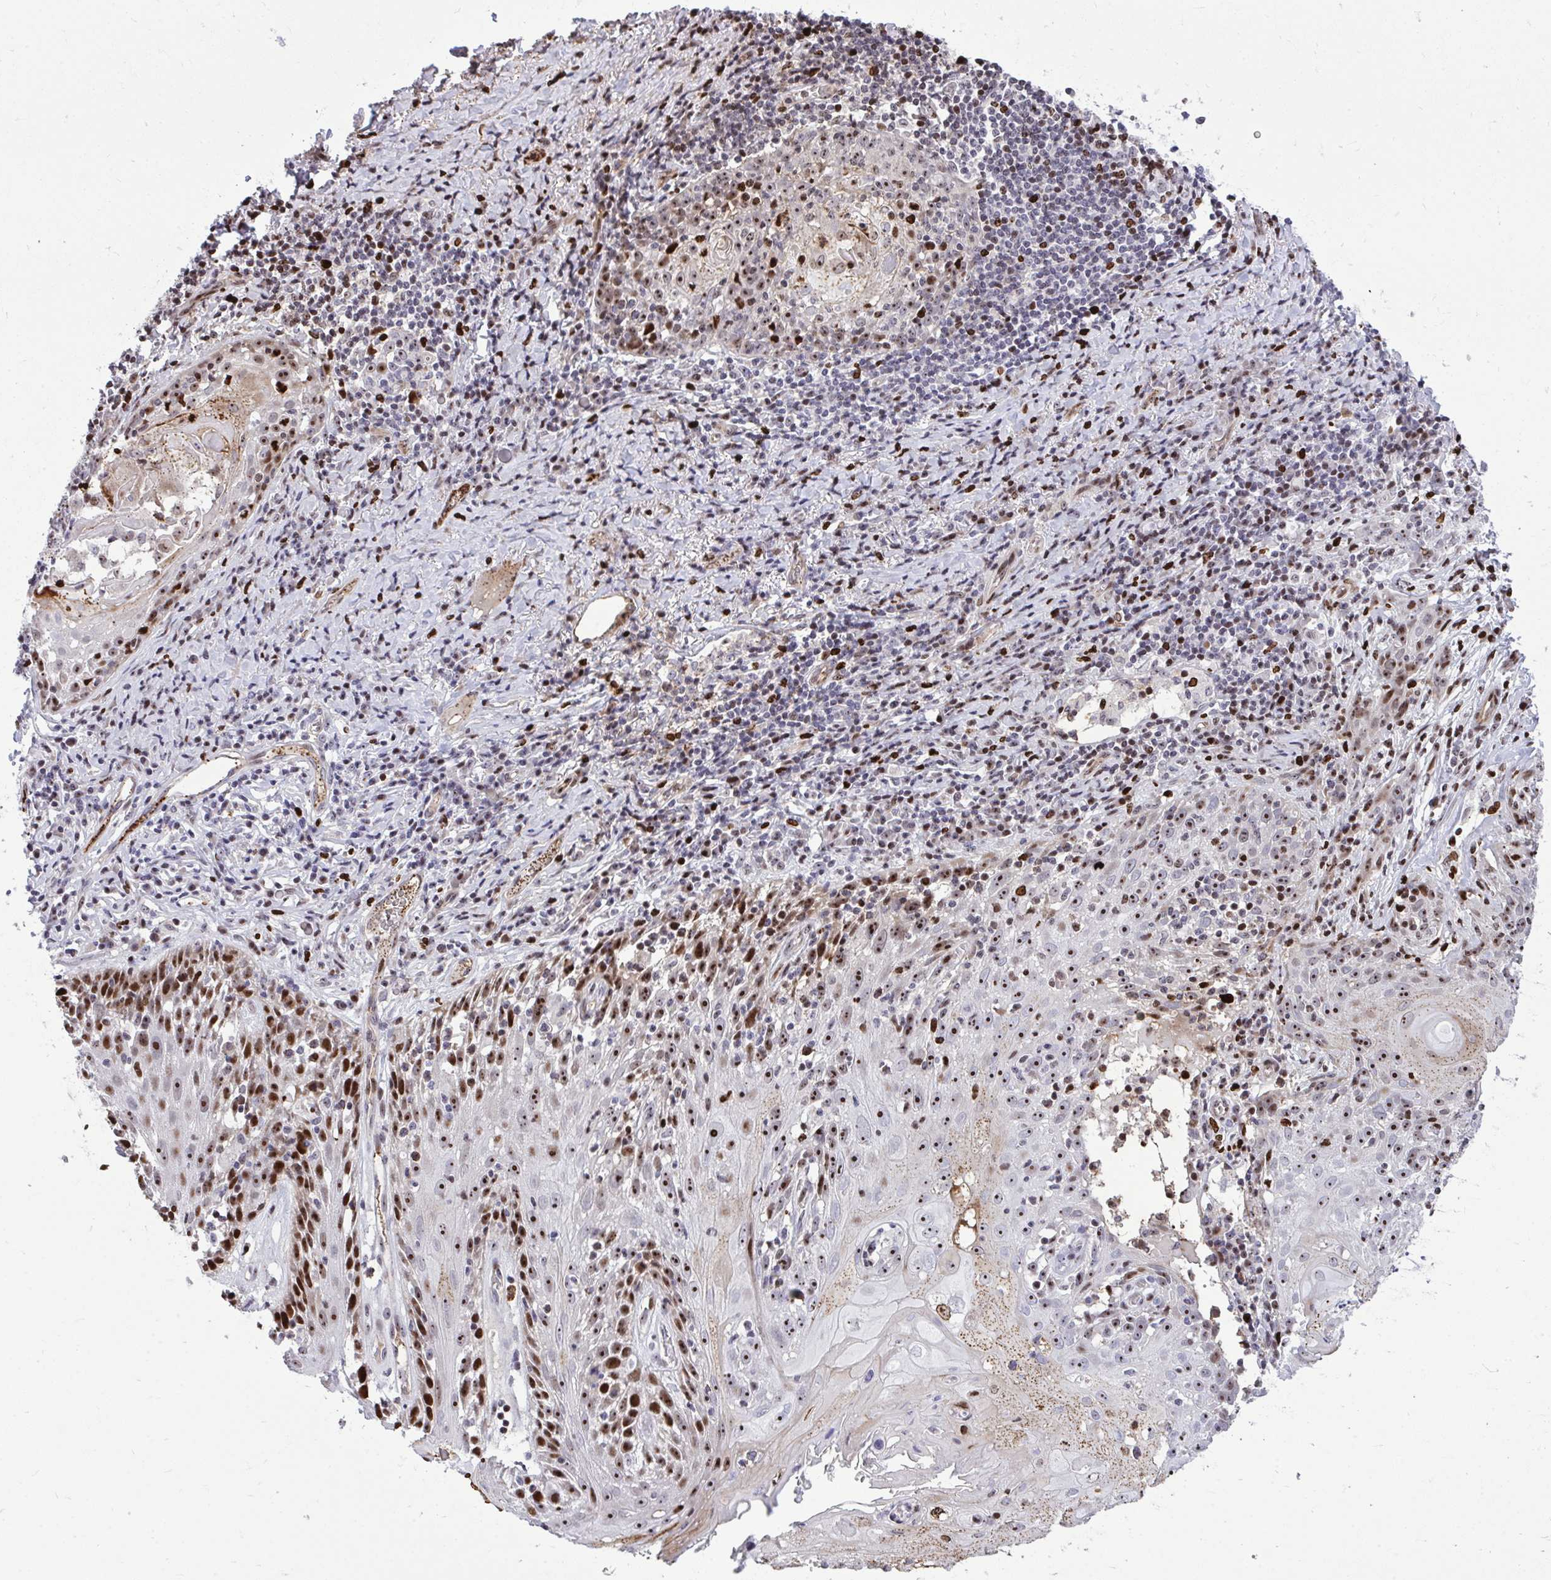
{"staining": {"intensity": "strong", "quantity": ">75%", "location": "nuclear"}, "tissue": "skin cancer", "cell_type": "Tumor cells", "image_type": "cancer", "snomed": [{"axis": "morphology", "description": "Squamous cell carcinoma, NOS"}, {"axis": "topography", "description": "Skin"}, {"axis": "topography", "description": "Vulva"}], "caption": "There is high levels of strong nuclear staining in tumor cells of skin squamous cell carcinoma, as demonstrated by immunohistochemical staining (brown color).", "gene": "DLX4", "patient": {"sex": "female", "age": 76}}